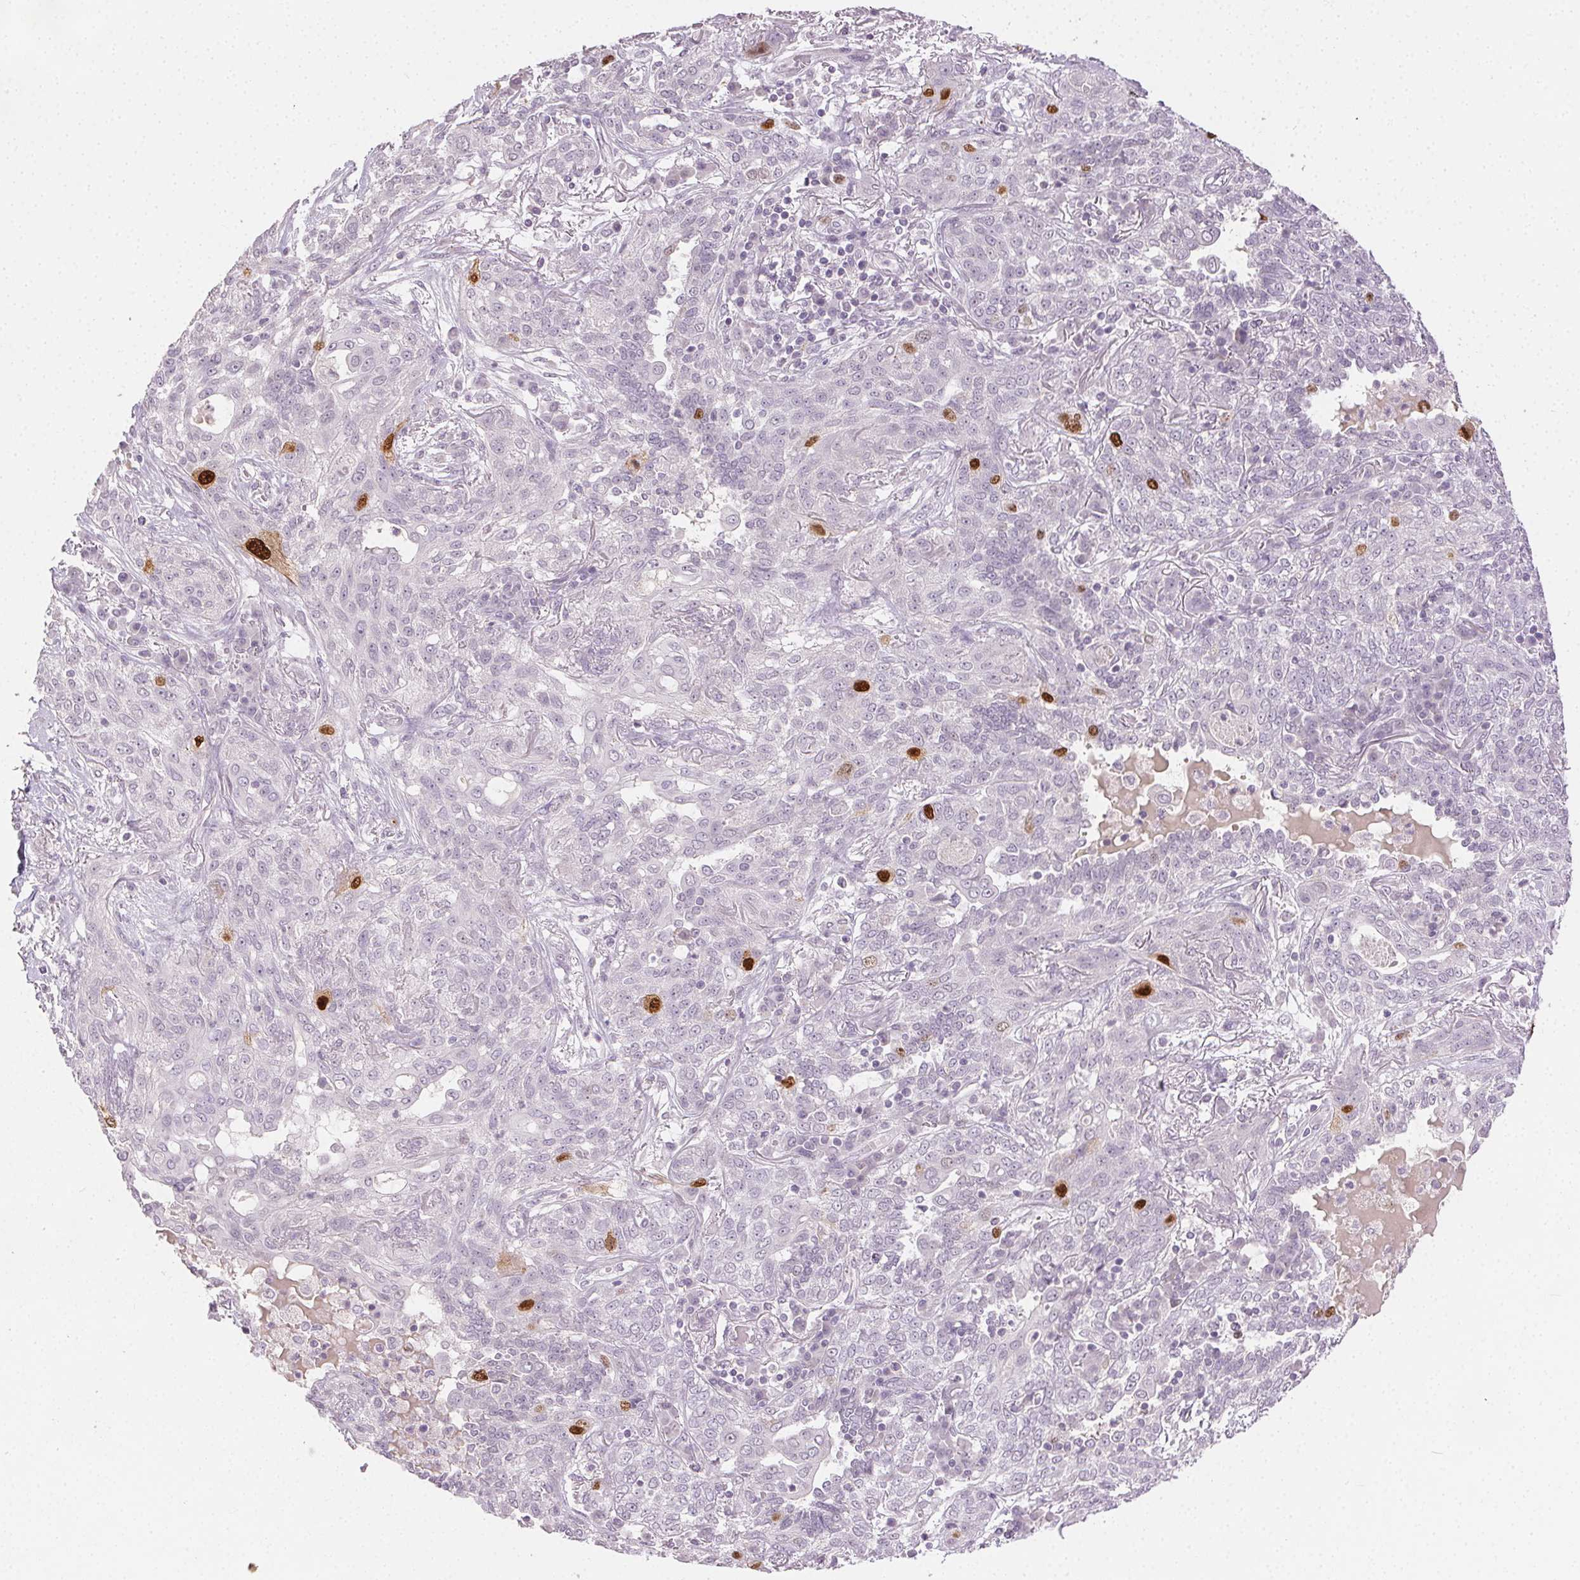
{"staining": {"intensity": "strong", "quantity": "<25%", "location": "nuclear"}, "tissue": "lung cancer", "cell_type": "Tumor cells", "image_type": "cancer", "snomed": [{"axis": "morphology", "description": "Squamous cell carcinoma, NOS"}, {"axis": "topography", "description": "Lung"}], "caption": "Protein positivity by immunohistochemistry shows strong nuclear positivity in about <25% of tumor cells in squamous cell carcinoma (lung).", "gene": "ANLN", "patient": {"sex": "female", "age": 70}}